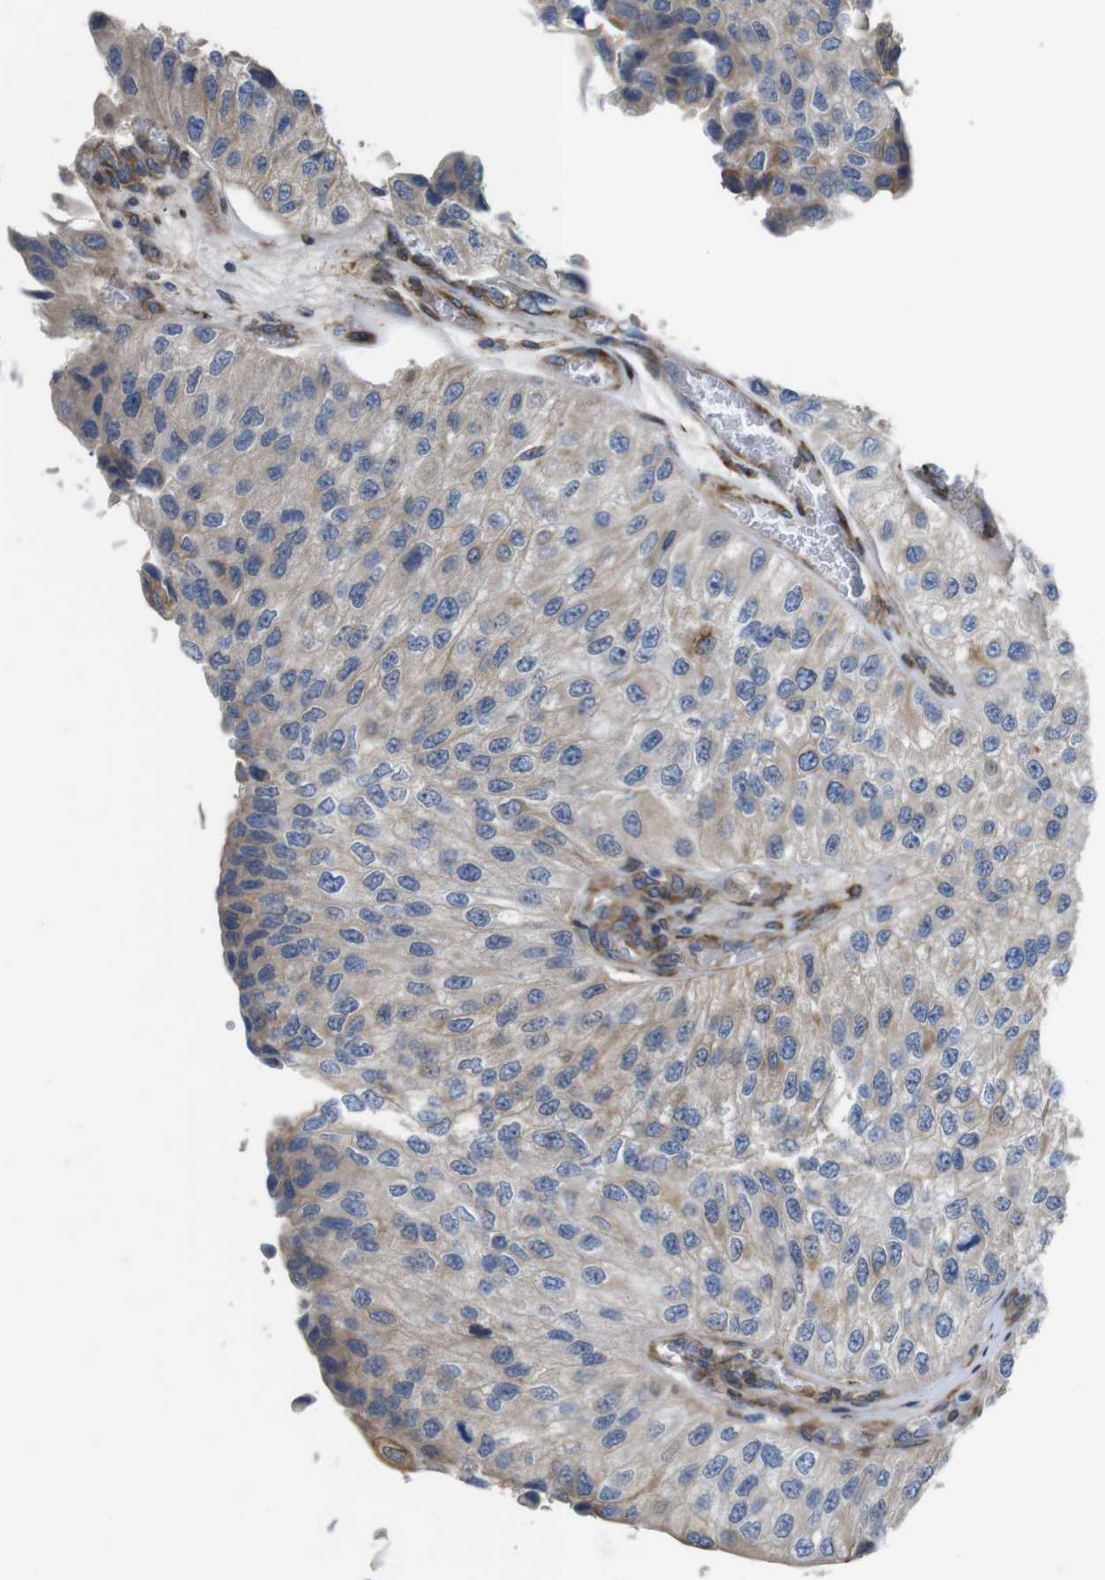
{"staining": {"intensity": "weak", "quantity": ">75%", "location": "cytoplasmic/membranous"}, "tissue": "urothelial cancer", "cell_type": "Tumor cells", "image_type": "cancer", "snomed": [{"axis": "morphology", "description": "Urothelial carcinoma, High grade"}, {"axis": "topography", "description": "Kidney"}, {"axis": "topography", "description": "Urinary bladder"}], "caption": "A brown stain shows weak cytoplasmic/membranous expression of a protein in human high-grade urothelial carcinoma tumor cells. Nuclei are stained in blue.", "gene": "PCOLCE2", "patient": {"sex": "male", "age": 77}}